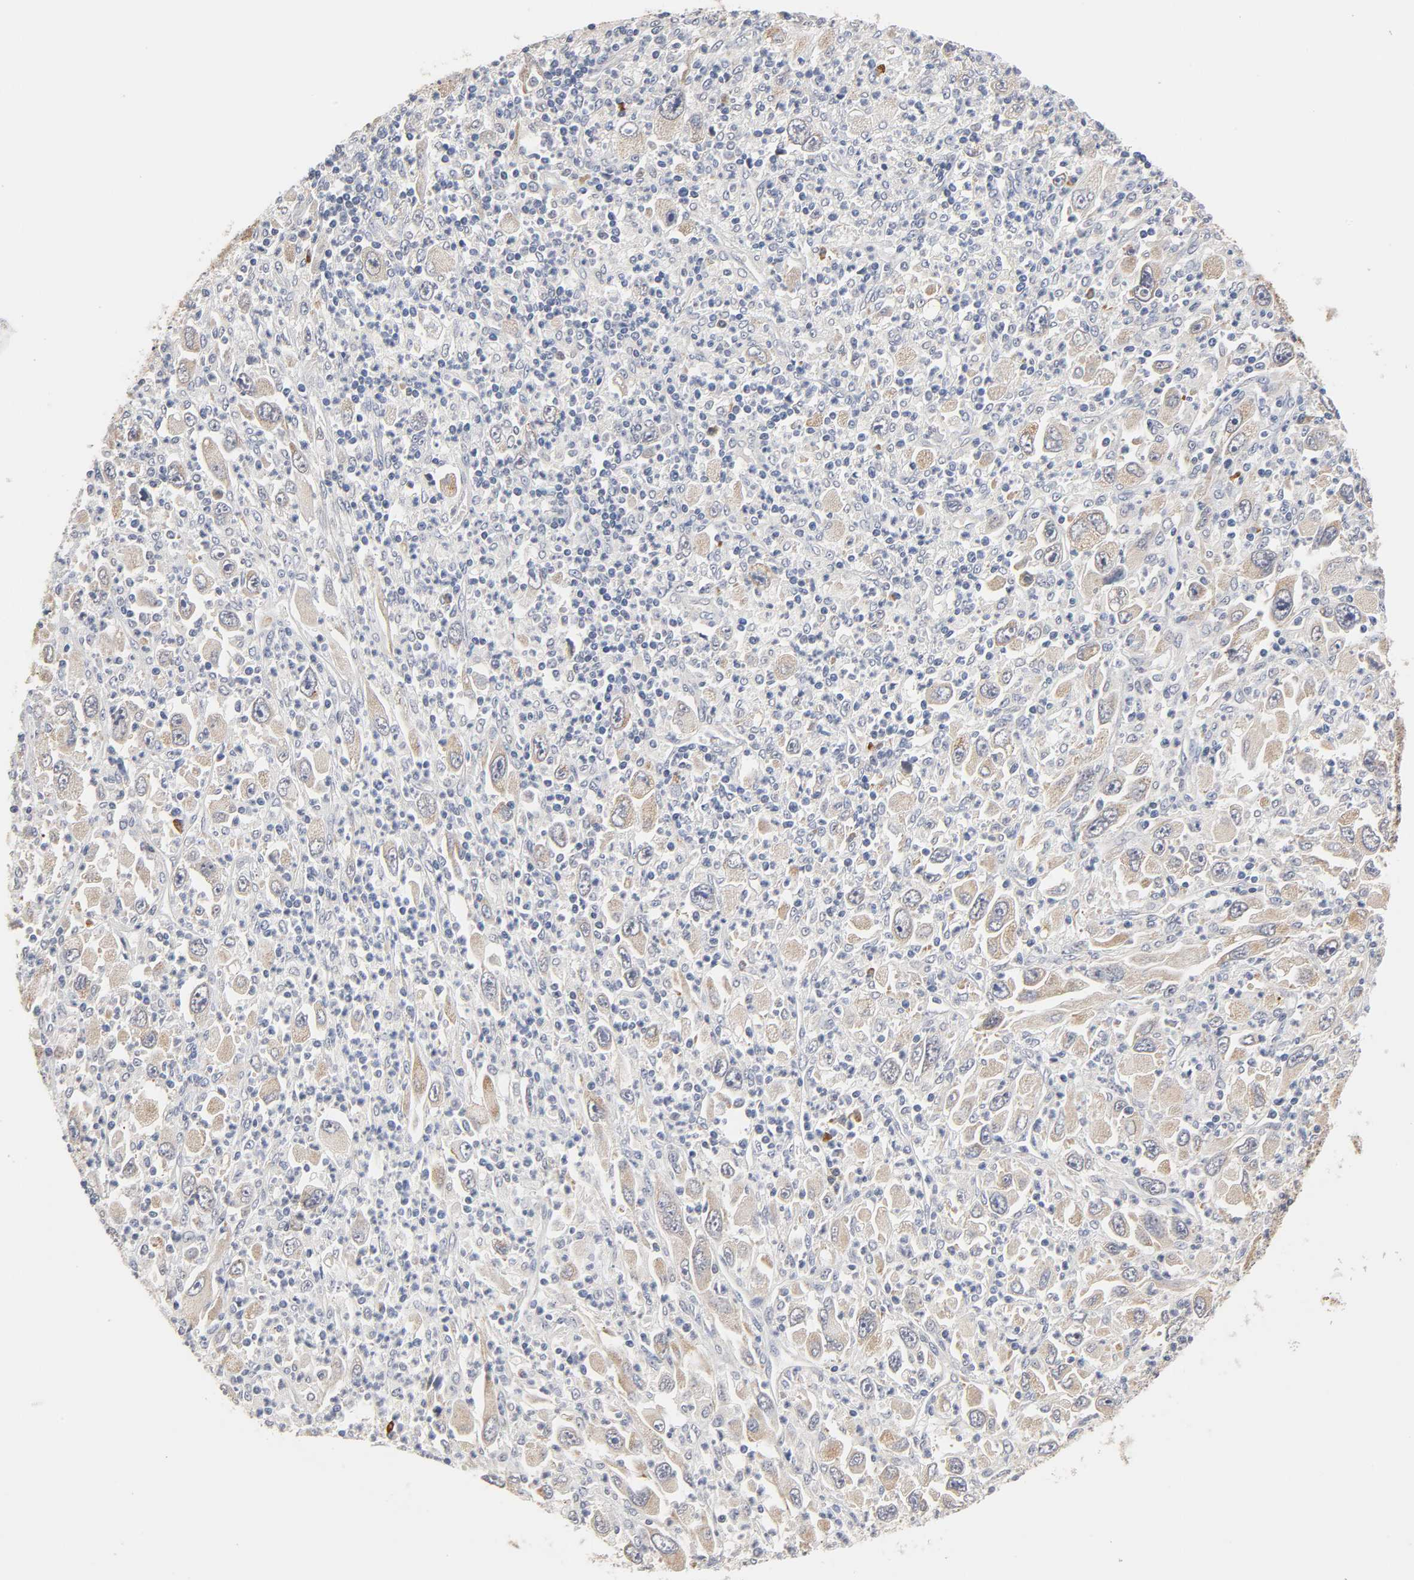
{"staining": {"intensity": "moderate", "quantity": "25%-75%", "location": "cytoplasmic/membranous"}, "tissue": "melanoma", "cell_type": "Tumor cells", "image_type": "cancer", "snomed": [{"axis": "morphology", "description": "Malignant melanoma, Metastatic site"}, {"axis": "topography", "description": "Skin"}], "caption": "Immunohistochemical staining of human malignant melanoma (metastatic site) exhibits medium levels of moderate cytoplasmic/membranous protein positivity in approximately 25%-75% of tumor cells. (Brightfield microscopy of DAB IHC at high magnification).", "gene": "GSTZ1", "patient": {"sex": "female", "age": 56}}